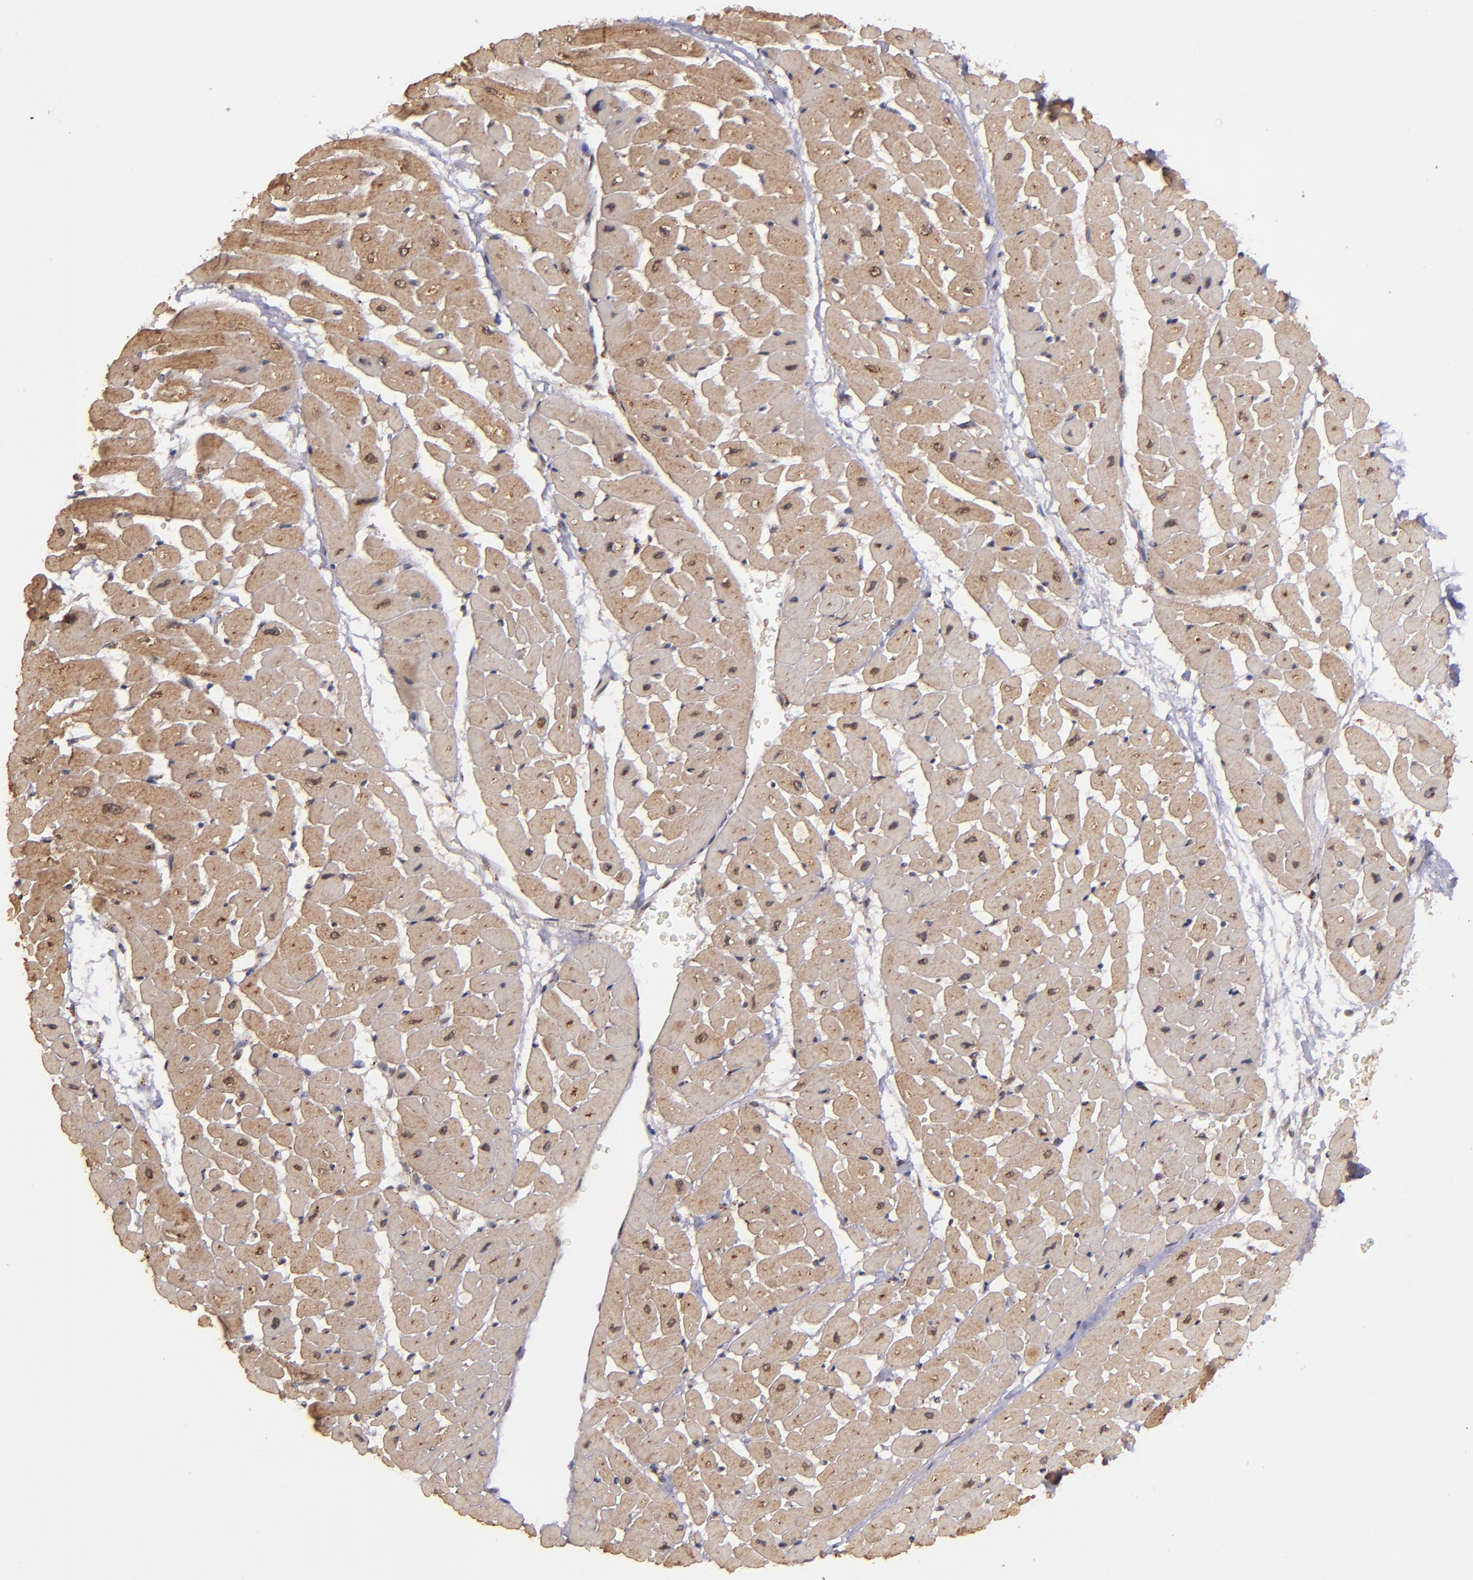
{"staining": {"intensity": "moderate", "quantity": ">75%", "location": "cytoplasmic/membranous"}, "tissue": "heart muscle", "cell_type": "Cardiomyocytes", "image_type": "normal", "snomed": [{"axis": "morphology", "description": "Normal tissue, NOS"}, {"axis": "topography", "description": "Heart"}], "caption": "IHC photomicrograph of normal heart muscle: human heart muscle stained using IHC reveals medium levels of moderate protein expression localized specifically in the cytoplasmic/membranous of cardiomyocytes, appearing as a cytoplasmic/membranous brown color.", "gene": "ZFYVE1", "patient": {"sex": "male", "age": 45}}